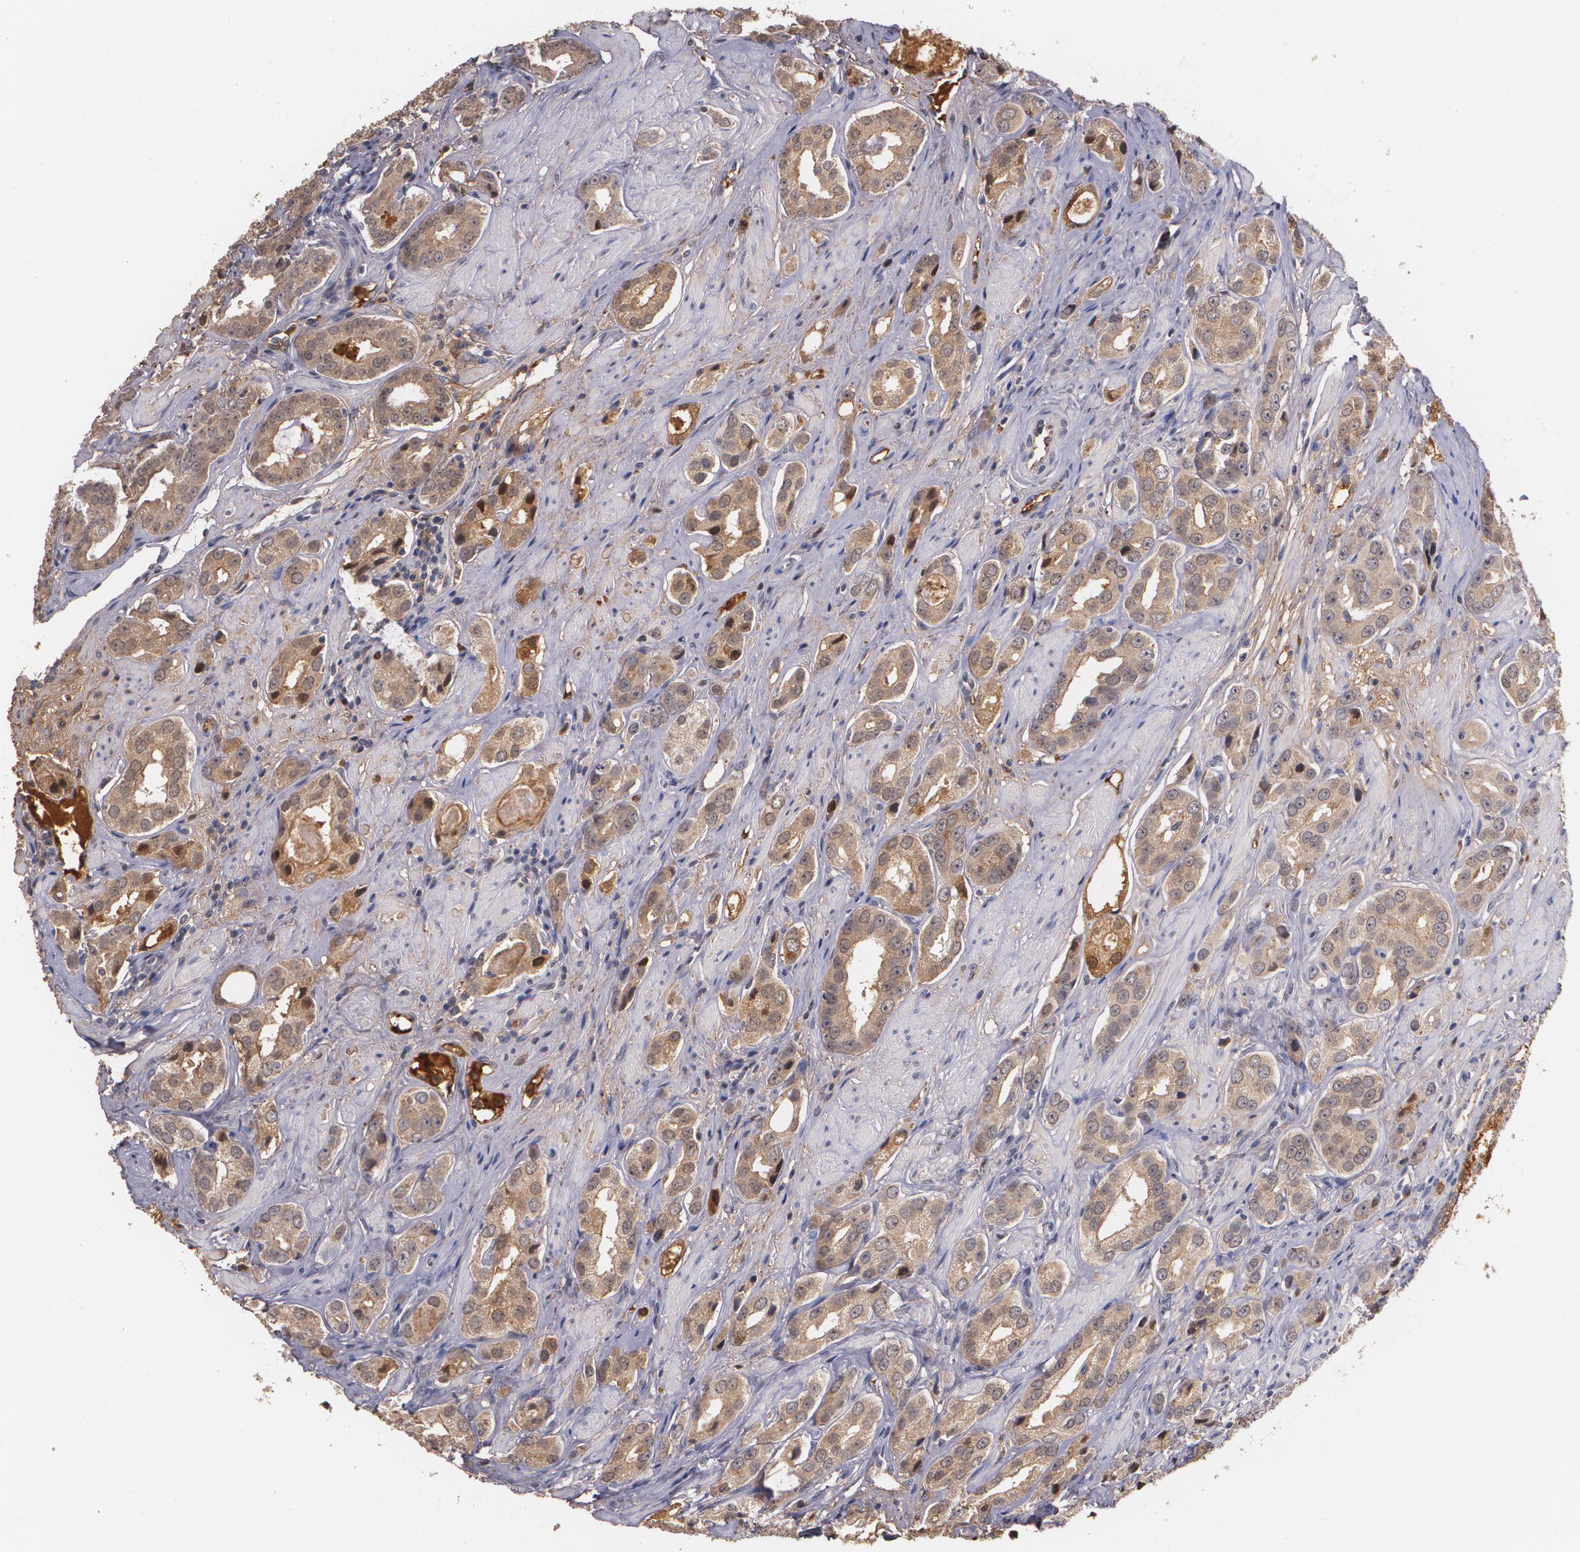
{"staining": {"intensity": "moderate", "quantity": ">75%", "location": "cytoplasmic/membranous"}, "tissue": "prostate cancer", "cell_type": "Tumor cells", "image_type": "cancer", "snomed": [{"axis": "morphology", "description": "Adenocarcinoma, Medium grade"}, {"axis": "topography", "description": "Prostate"}], "caption": "Tumor cells show medium levels of moderate cytoplasmic/membranous expression in approximately >75% of cells in human prostate medium-grade adenocarcinoma. (IHC, brightfield microscopy, high magnification).", "gene": "PTS", "patient": {"sex": "male", "age": 53}}